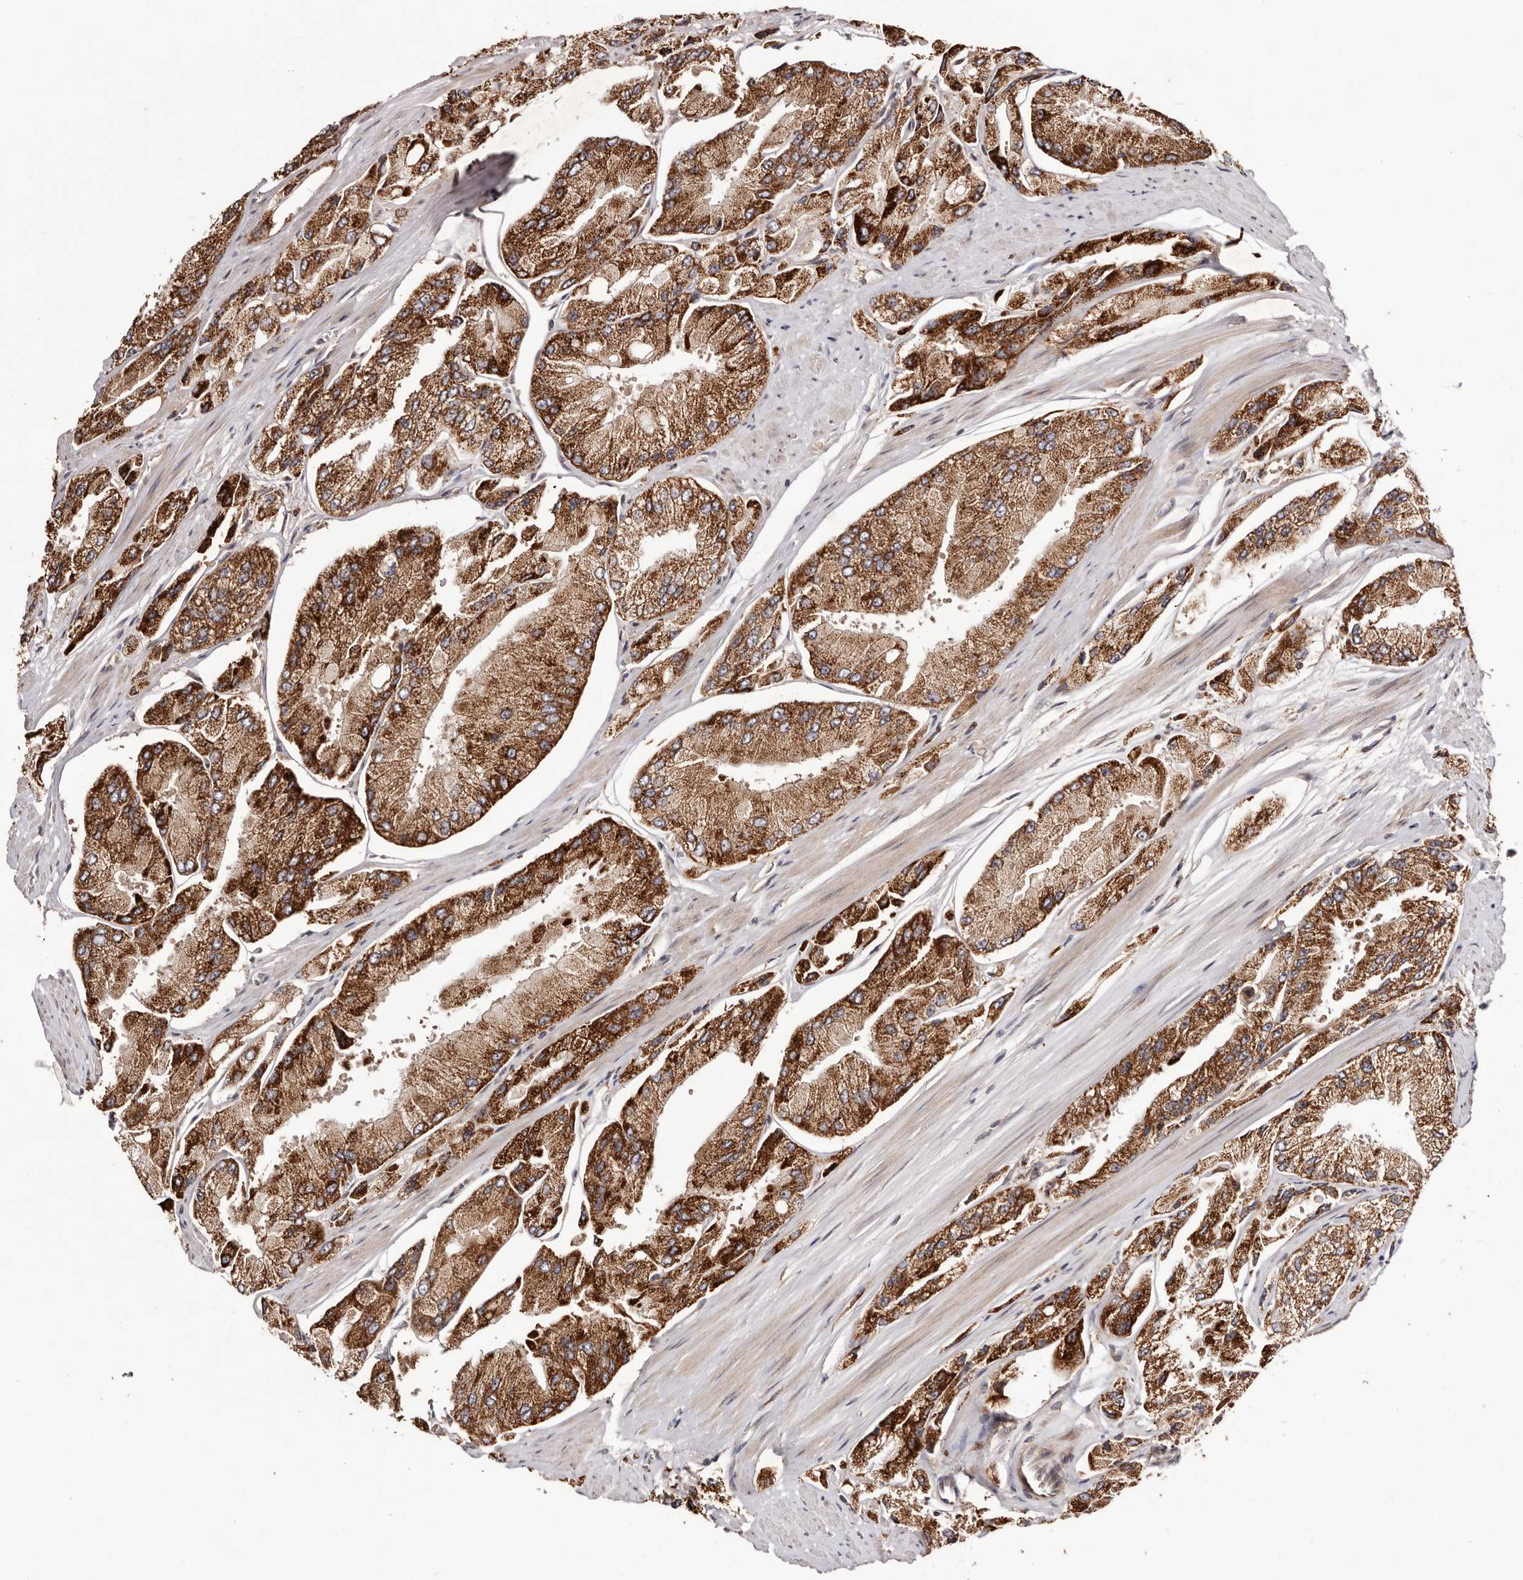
{"staining": {"intensity": "strong", "quantity": ">75%", "location": "cytoplasmic/membranous"}, "tissue": "prostate cancer", "cell_type": "Tumor cells", "image_type": "cancer", "snomed": [{"axis": "morphology", "description": "Adenocarcinoma, High grade"}, {"axis": "topography", "description": "Prostate"}], "caption": "High-power microscopy captured an immunohistochemistry micrograph of prostate cancer (adenocarcinoma (high-grade)), revealing strong cytoplasmic/membranous positivity in approximately >75% of tumor cells. (DAB IHC with brightfield microscopy, high magnification).", "gene": "EGR3", "patient": {"sex": "male", "age": 58}}